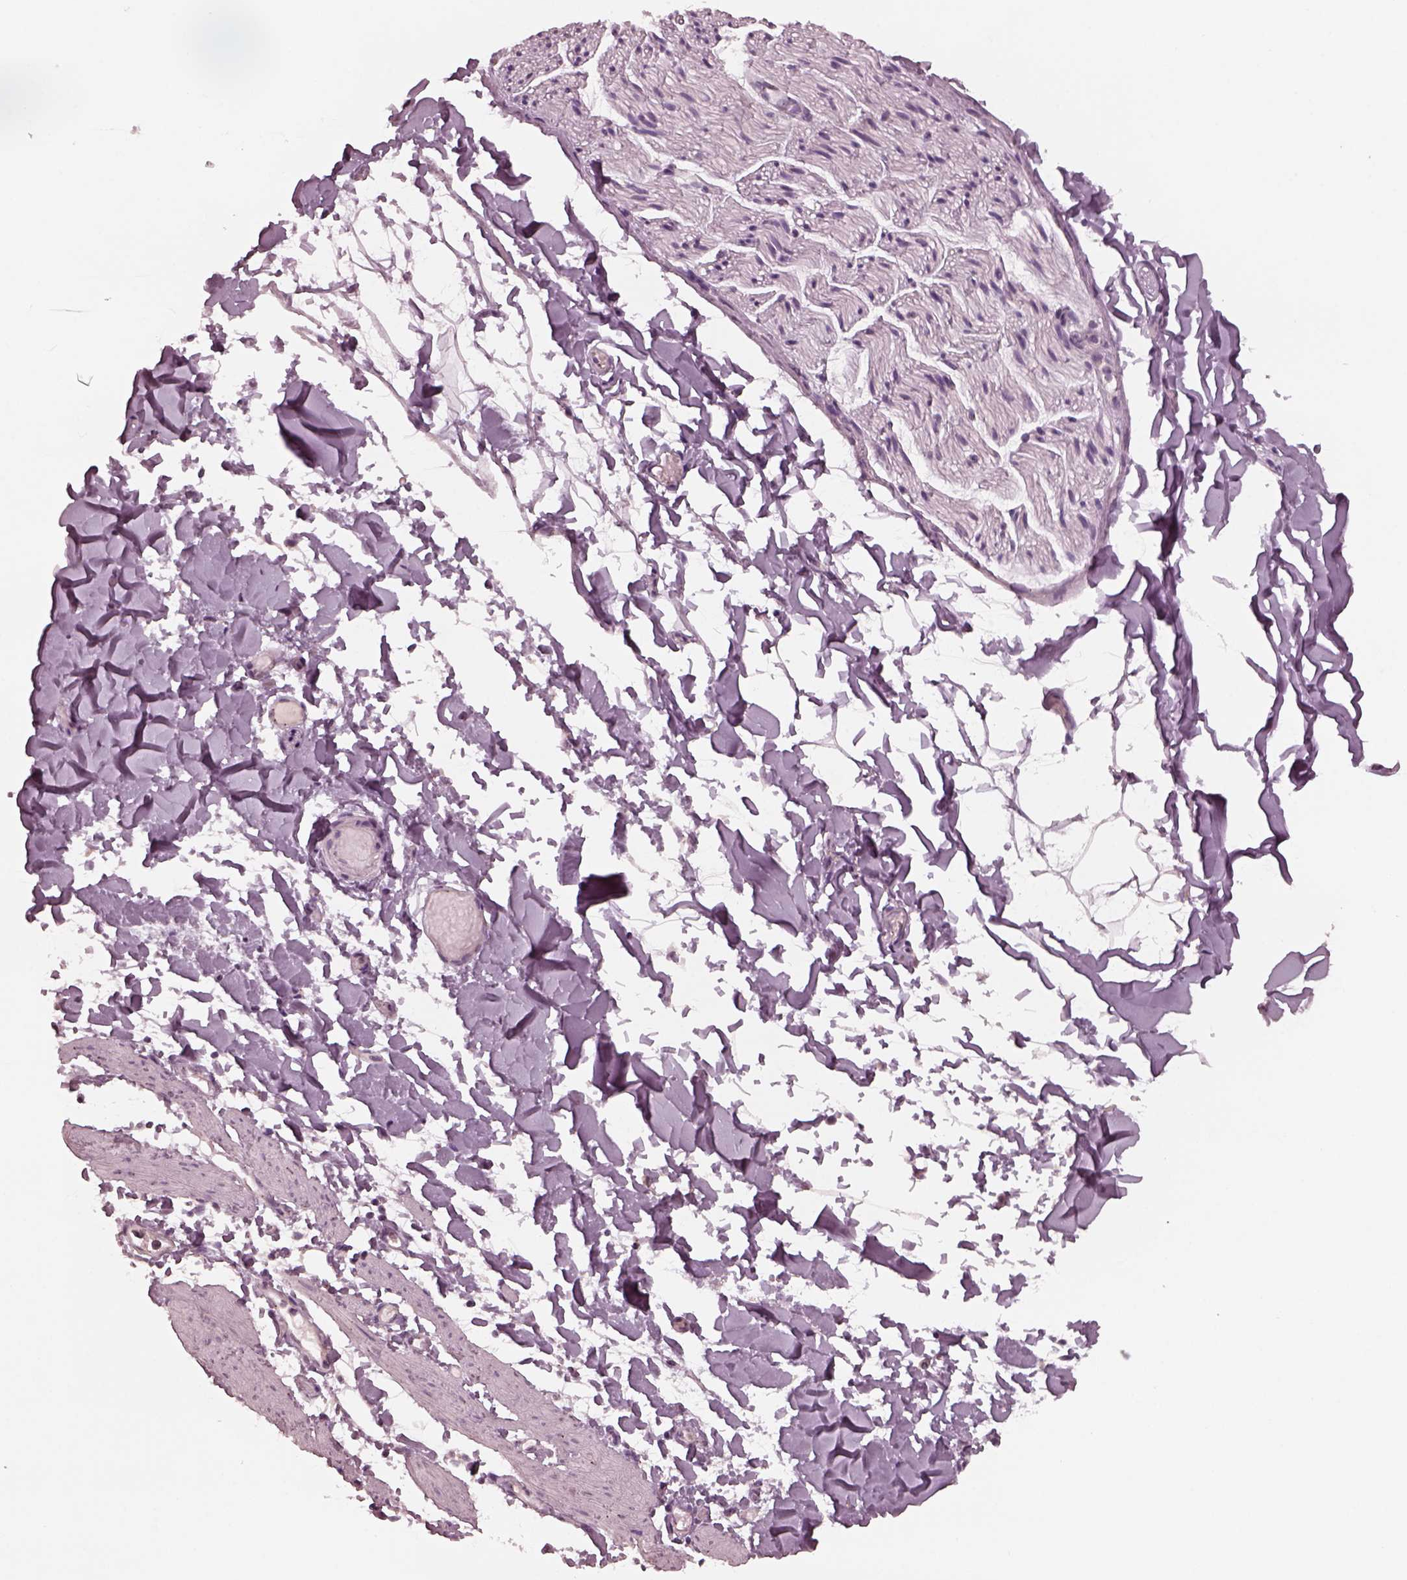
{"staining": {"intensity": "negative", "quantity": "none", "location": "none"}, "tissue": "adipose tissue", "cell_type": "Adipocytes", "image_type": "normal", "snomed": [{"axis": "morphology", "description": "Normal tissue, NOS"}, {"axis": "topography", "description": "Gallbladder"}, {"axis": "topography", "description": "Peripheral nerve tissue"}], "caption": "Photomicrograph shows no protein staining in adipocytes of normal adipose tissue. (DAB IHC, high magnification).", "gene": "SAXO1", "patient": {"sex": "female", "age": 45}}